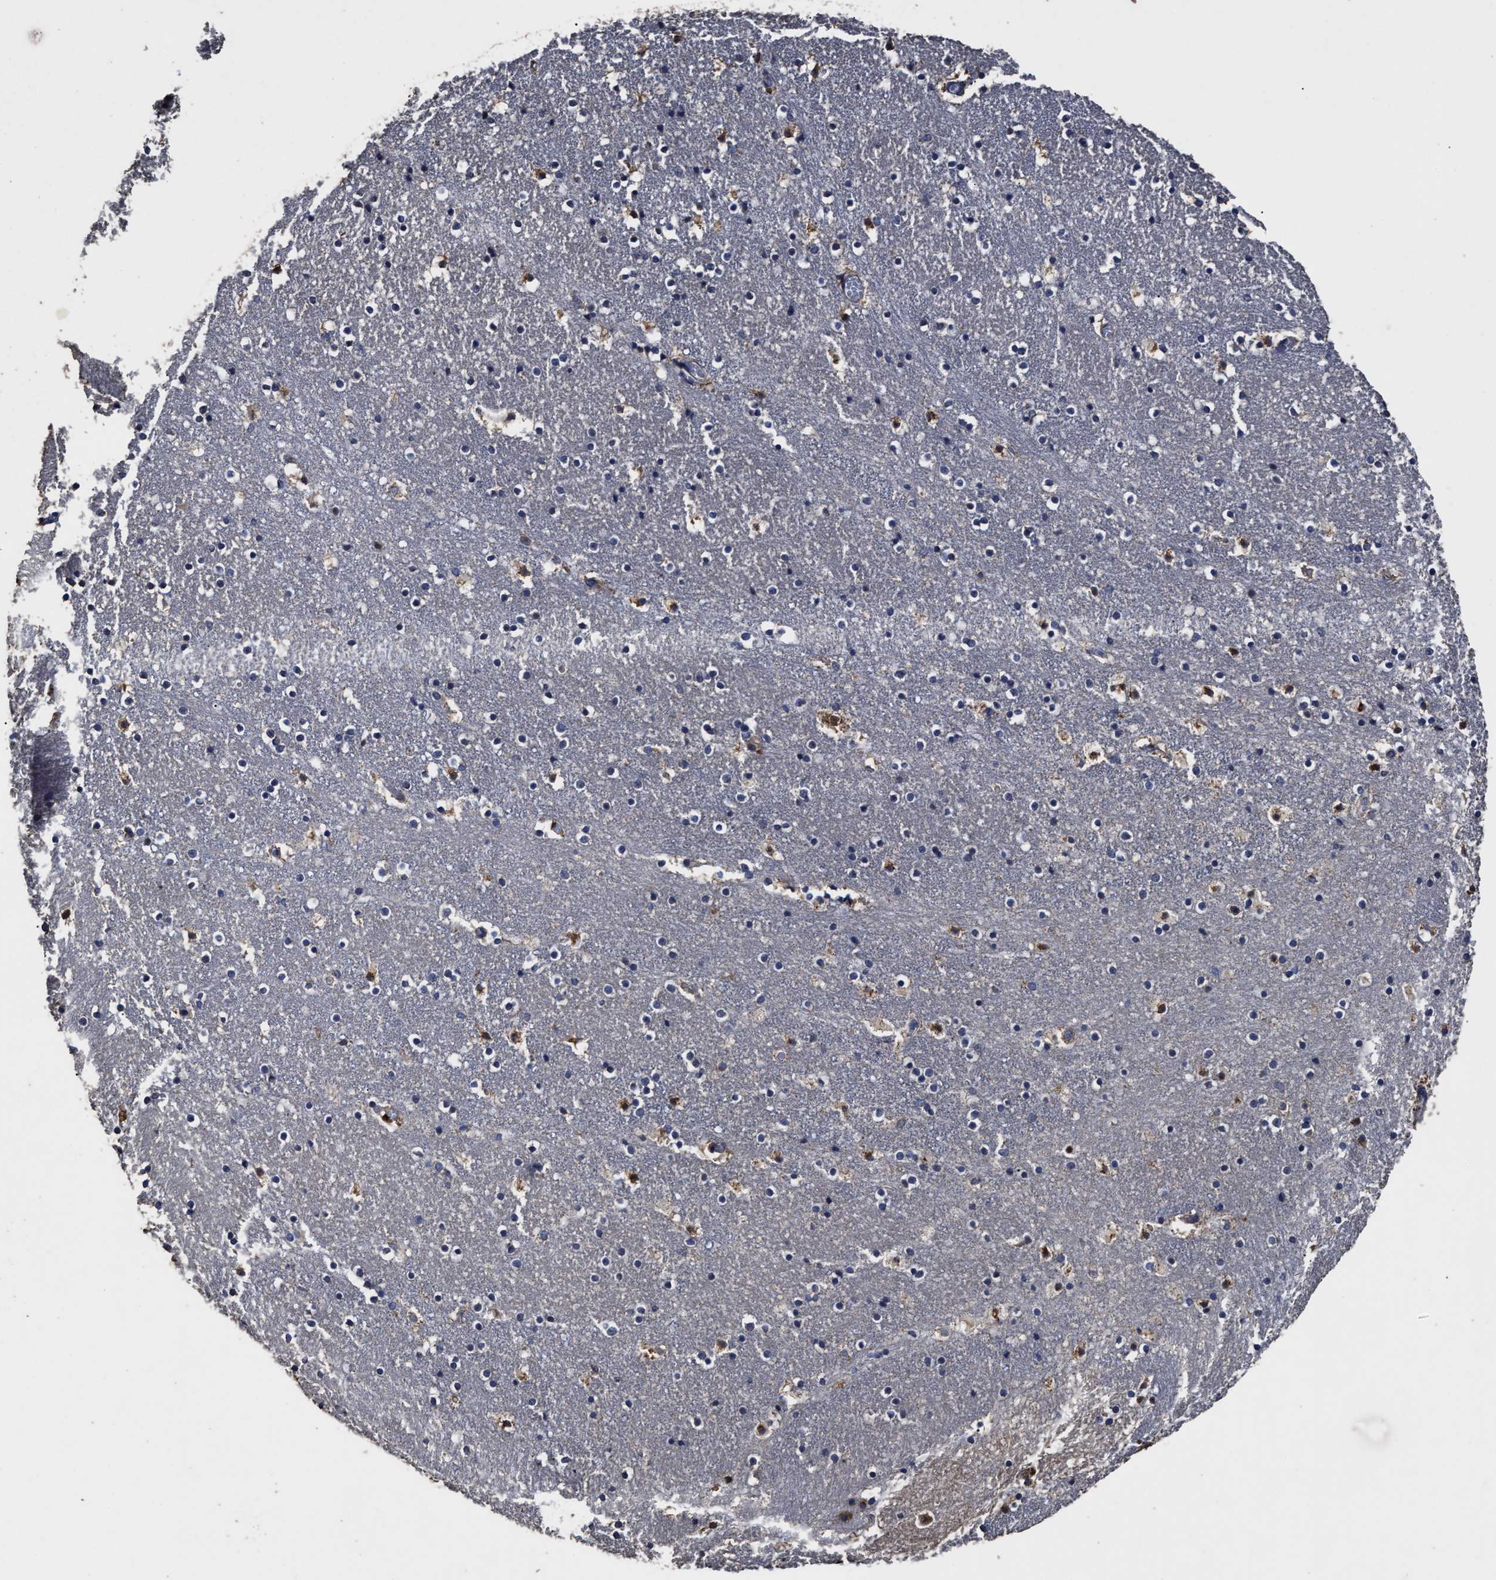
{"staining": {"intensity": "moderate", "quantity": "25%-75%", "location": "cytoplasmic/membranous"}, "tissue": "caudate", "cell_type": "Glial cells", "image_type": "normal", "snomed": [{"axis": "morphology", "description": "Normal tissue, NOS"}, {"axis": "topography", "description": "Lateral ventricle wall"}], "caption": "Immunohistochemistry (IHC) of benign human caudate exhibits medium levels of moderate cytoplasmic/membranous expression in about 25%-75% of glial cells. The protein of interest is stained brown, and the nuclei are stained in blue (DAB (3,3'-diaminobenzidine) IHC with brightfield microscopy, high magnification).", "gene": "PPM1K", "patient": {"sex": "male", "age": 45}}